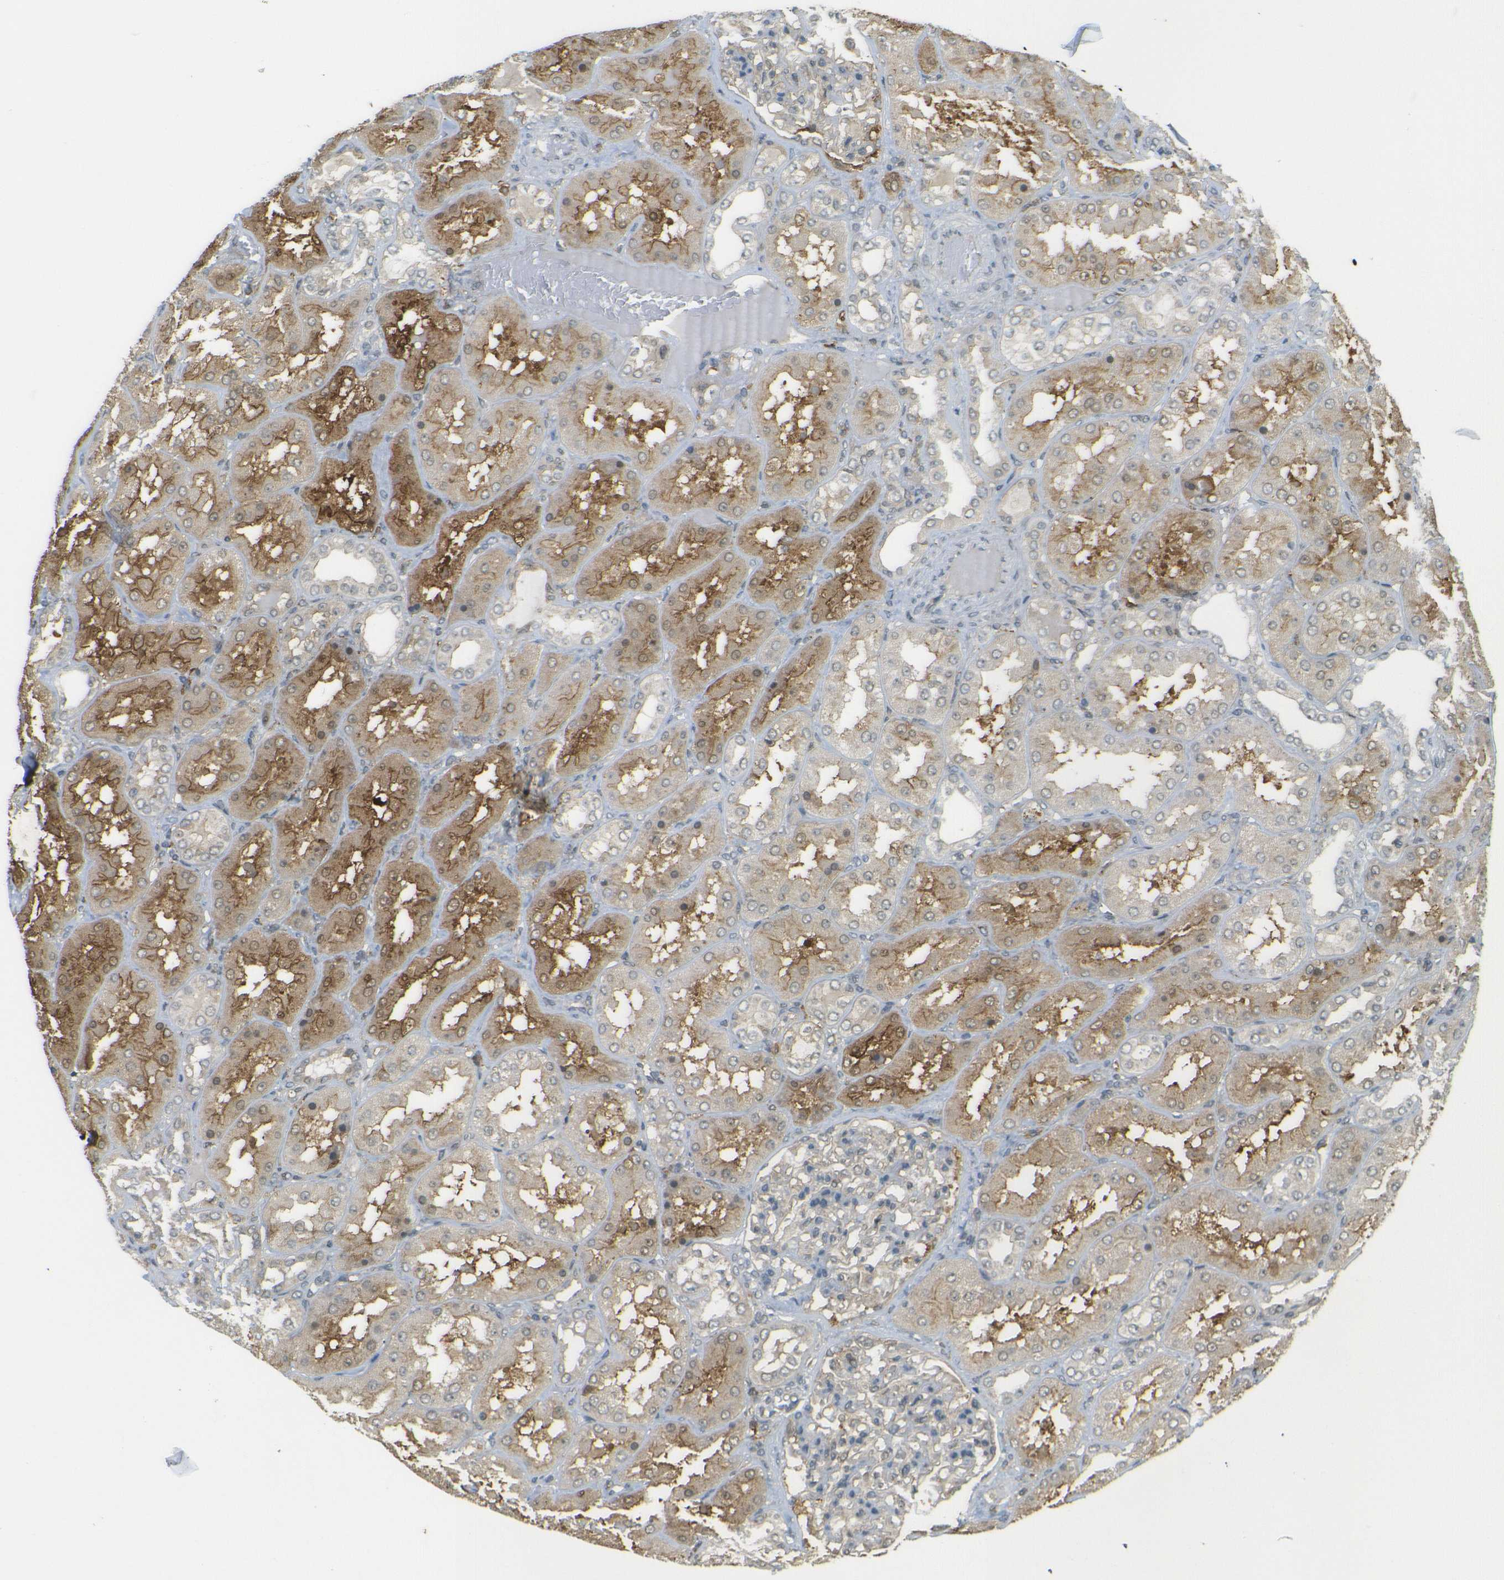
{"staining": {"intensity": "weak", "quantity": "25%-75%", "location": "cytoplasmic/membranous"}, "tissue": "kidney", "cell_type": "Cells in glomeruli", "image_type": "normal", "snomed": [{"axis": "morphology", "description": "Normal tissue, NOS"}, {"axis": "topography", "description": "Kidney"}], "caption": "A brown stain shows weak cytoplasmic/membranous expression of a protein in cells in glomeruli of unremarkable human kidney. The protein of interest is shown in brown color, while the nuclei are stained blue.", "gene": "DAB2", "patient": {"sex": "female", "age": 56}}